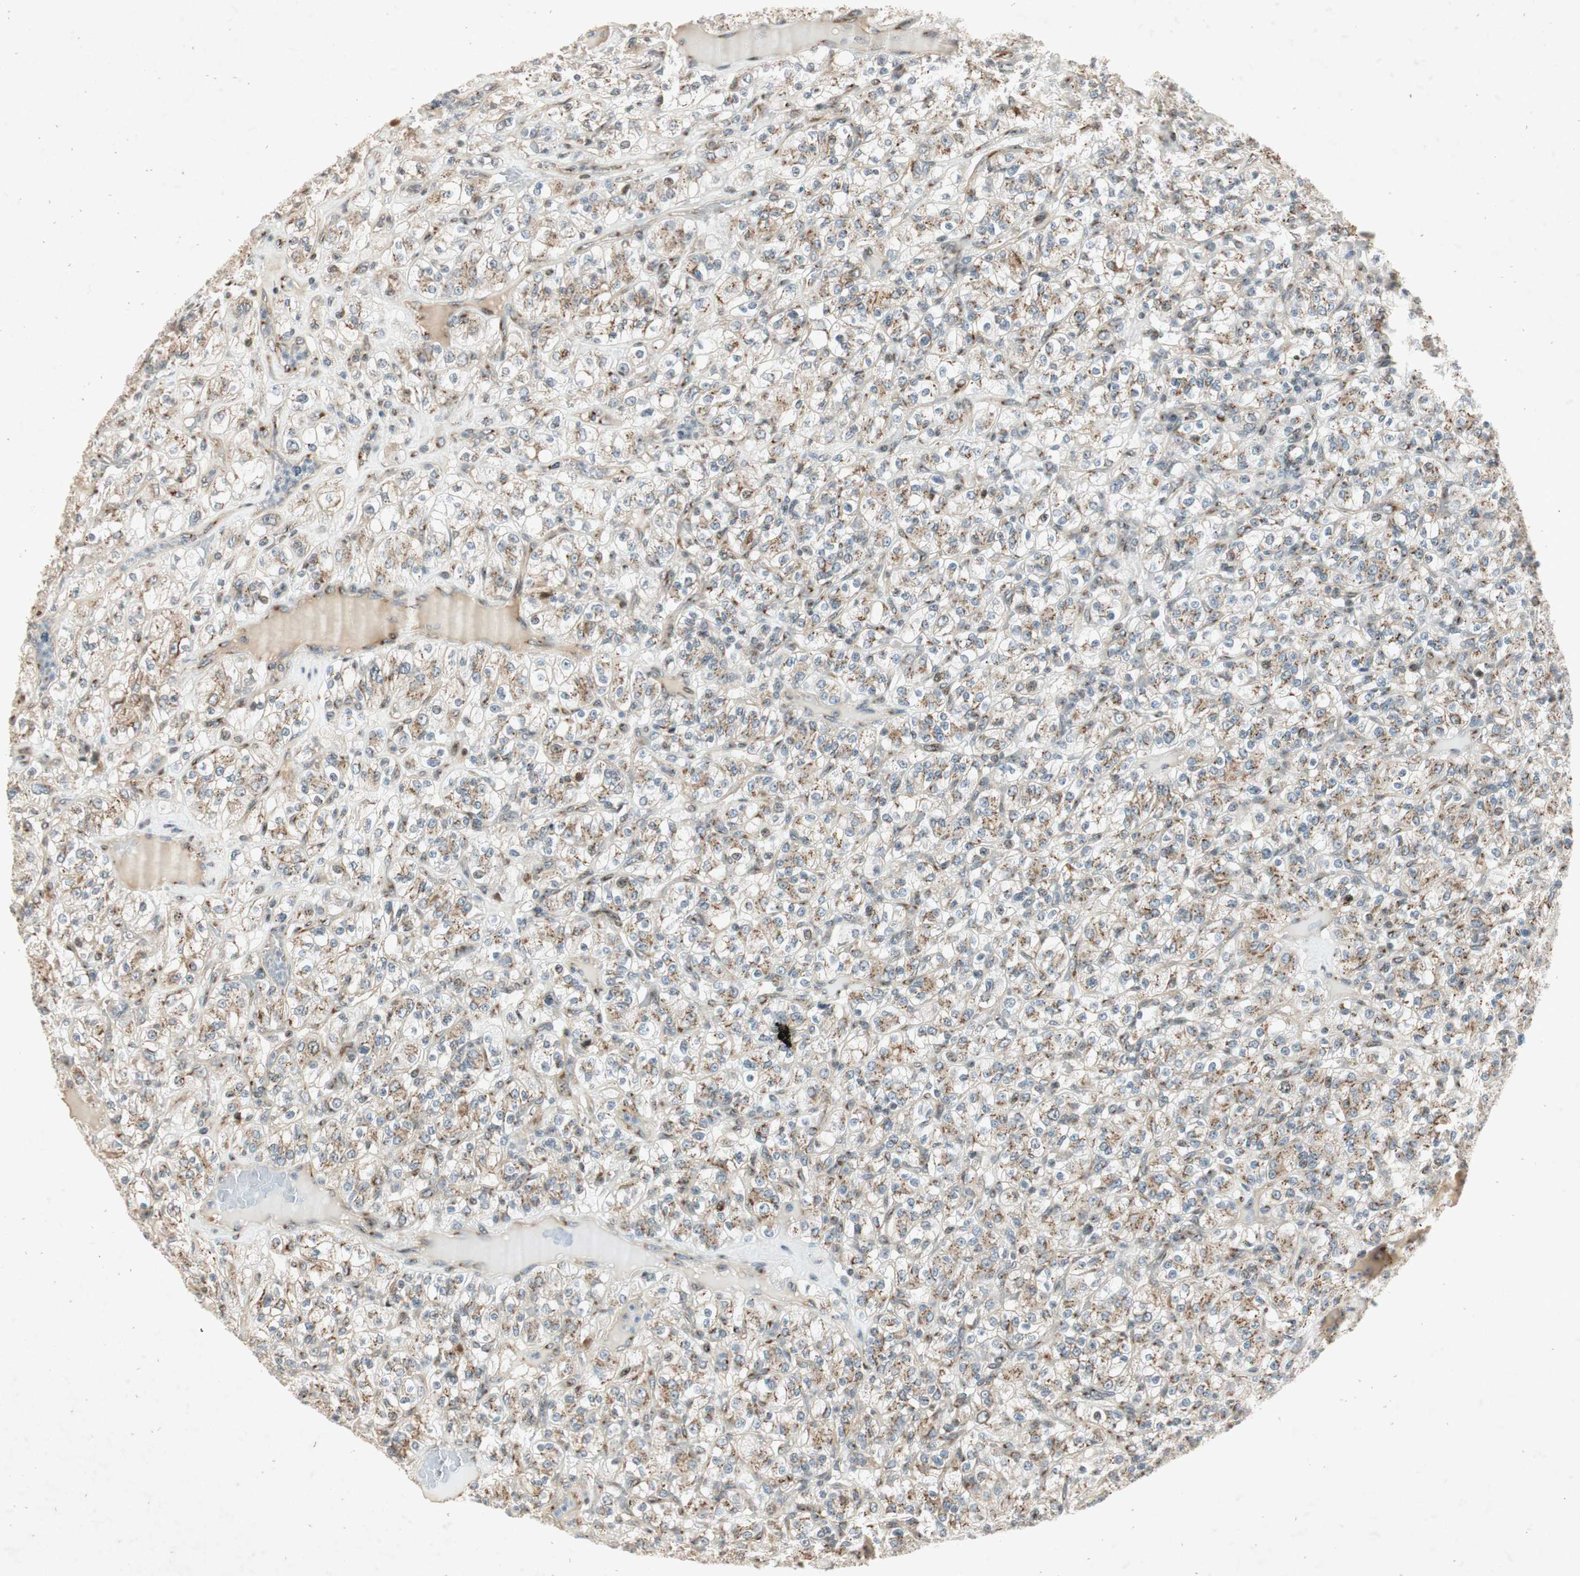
{"staining": {"intensity": "weak", "quantity": ">75%", "location": "cytoplasmic/membranous"}, "tissue": "renal cancer", "cell_type": "Tumor cells", "image_type": "cancer", "snomed": [{"axis": "morphology", "description": "Normal tissue, NOS"}, {"axis": "morphology", "description": "Adenocarcinoma, NOS"}, {"axis": "topography", "description": "Kidney"}], "caption": "Tumor cells show weak cytoplasmic/membranous staining in about >75% of cells in renal cancer (adenocarcinoma). (DAB (3,3'-diaminobenzidine) IHC, brown staining for protein, blue staining for nuclei).", "gene": "NEO1", "patient": {"sex": "female", "age": 72}}